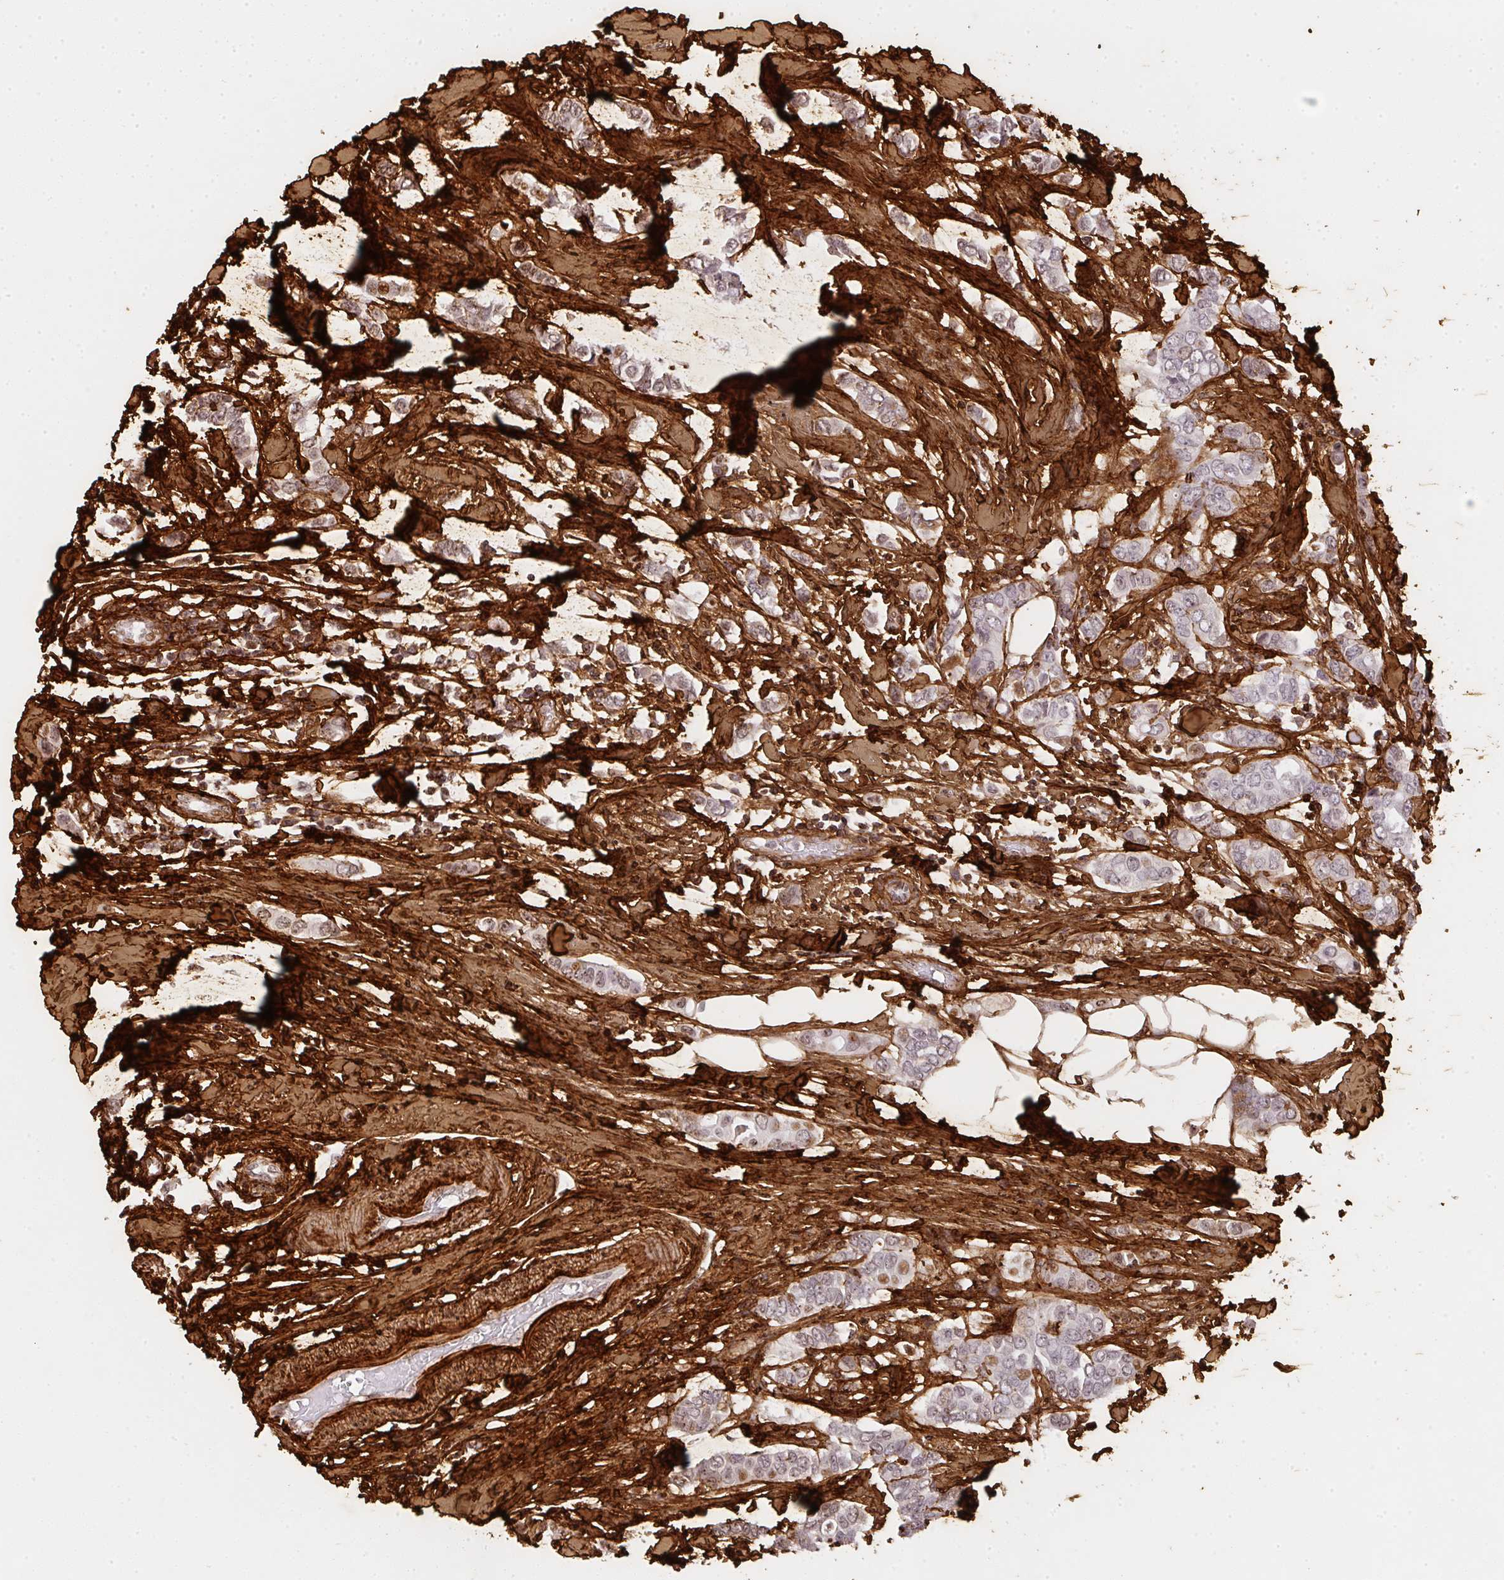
{"staining": {"intensity": "negative", "quantity": "none", "location": "none"}, "tissue": "breast cancer", "cell_type": "Tumor cells", "image_type": "cancer", "snomed": [{"axis": "morphology", "description": "Lobular carcinoma"}, {"axis": "topography", "description": "Breast"}], "caption": "Human breast lobular carcinoma stained for a protein using immunohistochemistry (IHC) displays no expression in tumor cells.", "gene": "COL3A1", "patient": {"sex": "female", "age": 51}}